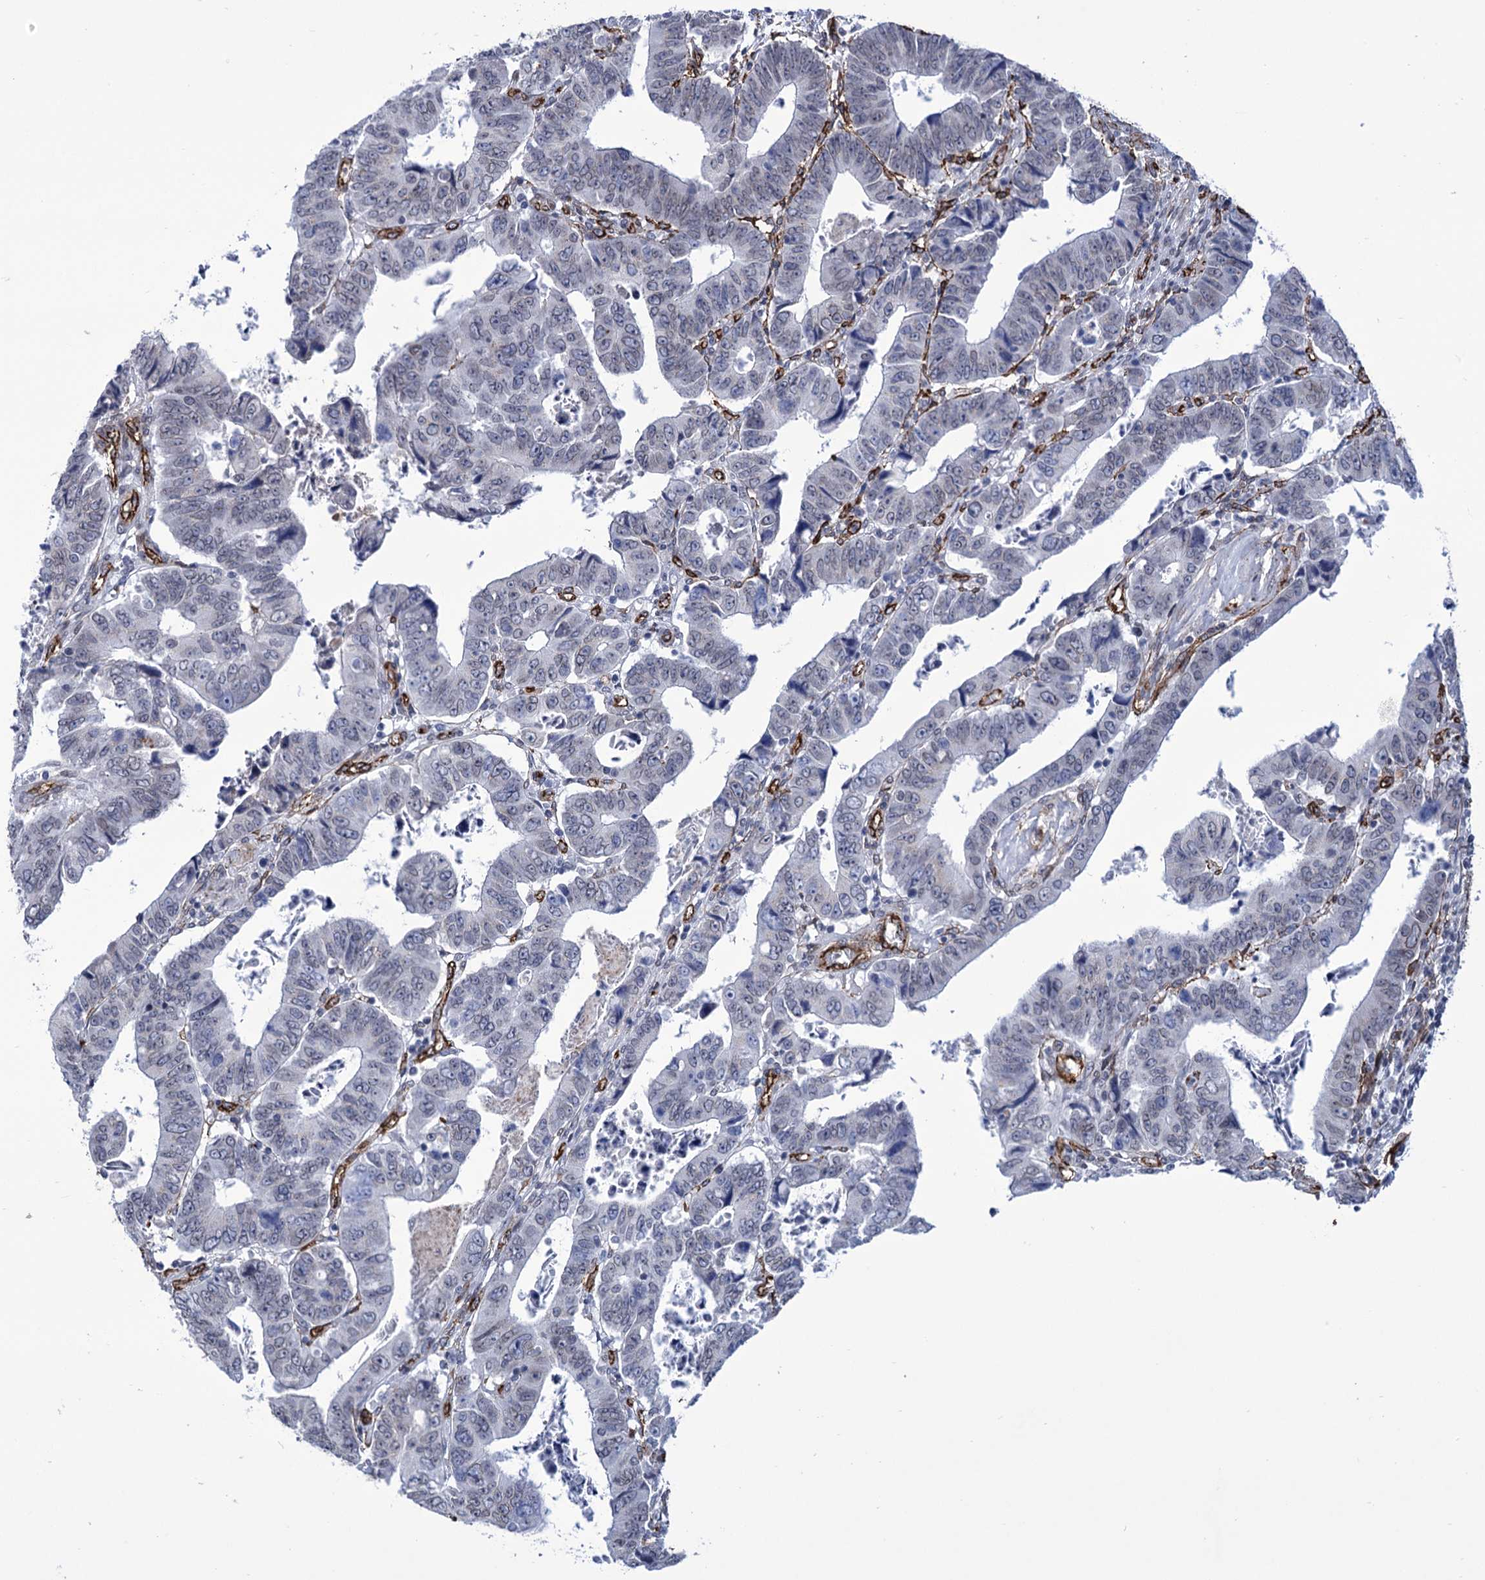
{"staining": {"intensity": "negative", "quantity": "none", "location": "none"}, "tissue": "colorectal cancer", "cell_type": "Tumor cells", "image_type": "cancer", "snomed": [{"axis": "morphology", "description": "Normal tissue, NOS"}, {"axis": "morphology", "description": "Adenocarcinoma, NOS"}, {"axis": "topography", "description": "Rectum"}], "caption": "Micrograph shows no protein positivity in tumor cells of colorectal cancer (adenocarcinoma) tissue.", "gene": "ZC3H12C", "patient": {"sex": "female", "age": 65}}